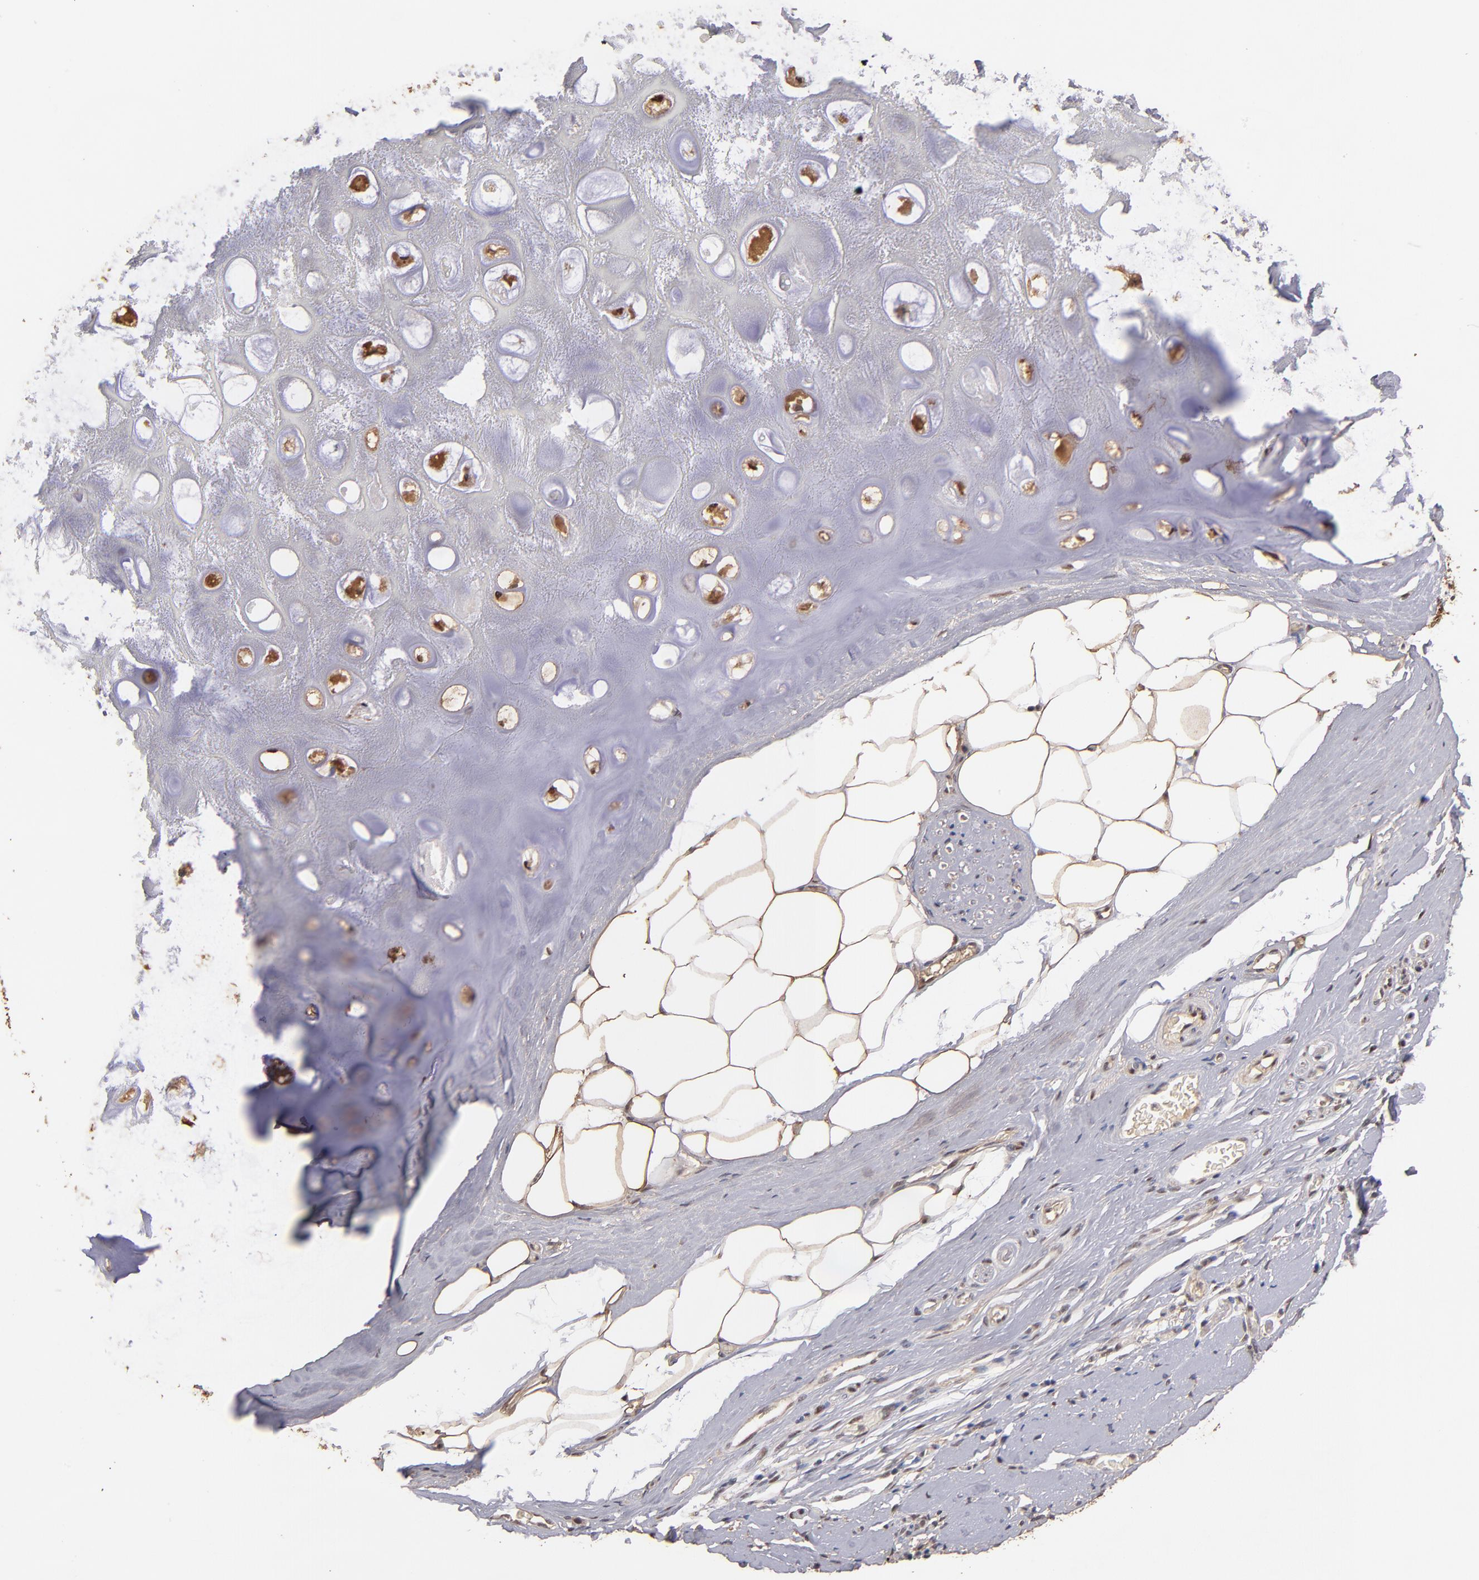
{"staining": {"intensity": "moderate", "quantity": ">75%", "location": "cytoplasmic/membranous,nuclear"}, "tissue": "nasopharynx", "cell_type": "Respiratory epithelial cells", "image_type": "normal", "snomed": [{"axis": "morphology", "description": "Normal tissue, NOS"}, {"axis": "topography", "description": "Nasopharynx"}], "caption": "This image shows IHC staining of benign human nasopharynx, with medium moderate cytoplasmic/membranous,nuclear staining in about >75% of respiratory epithelial cells.", "gene": "EAPP", "patient": {"sex": "male", "age": 56}}